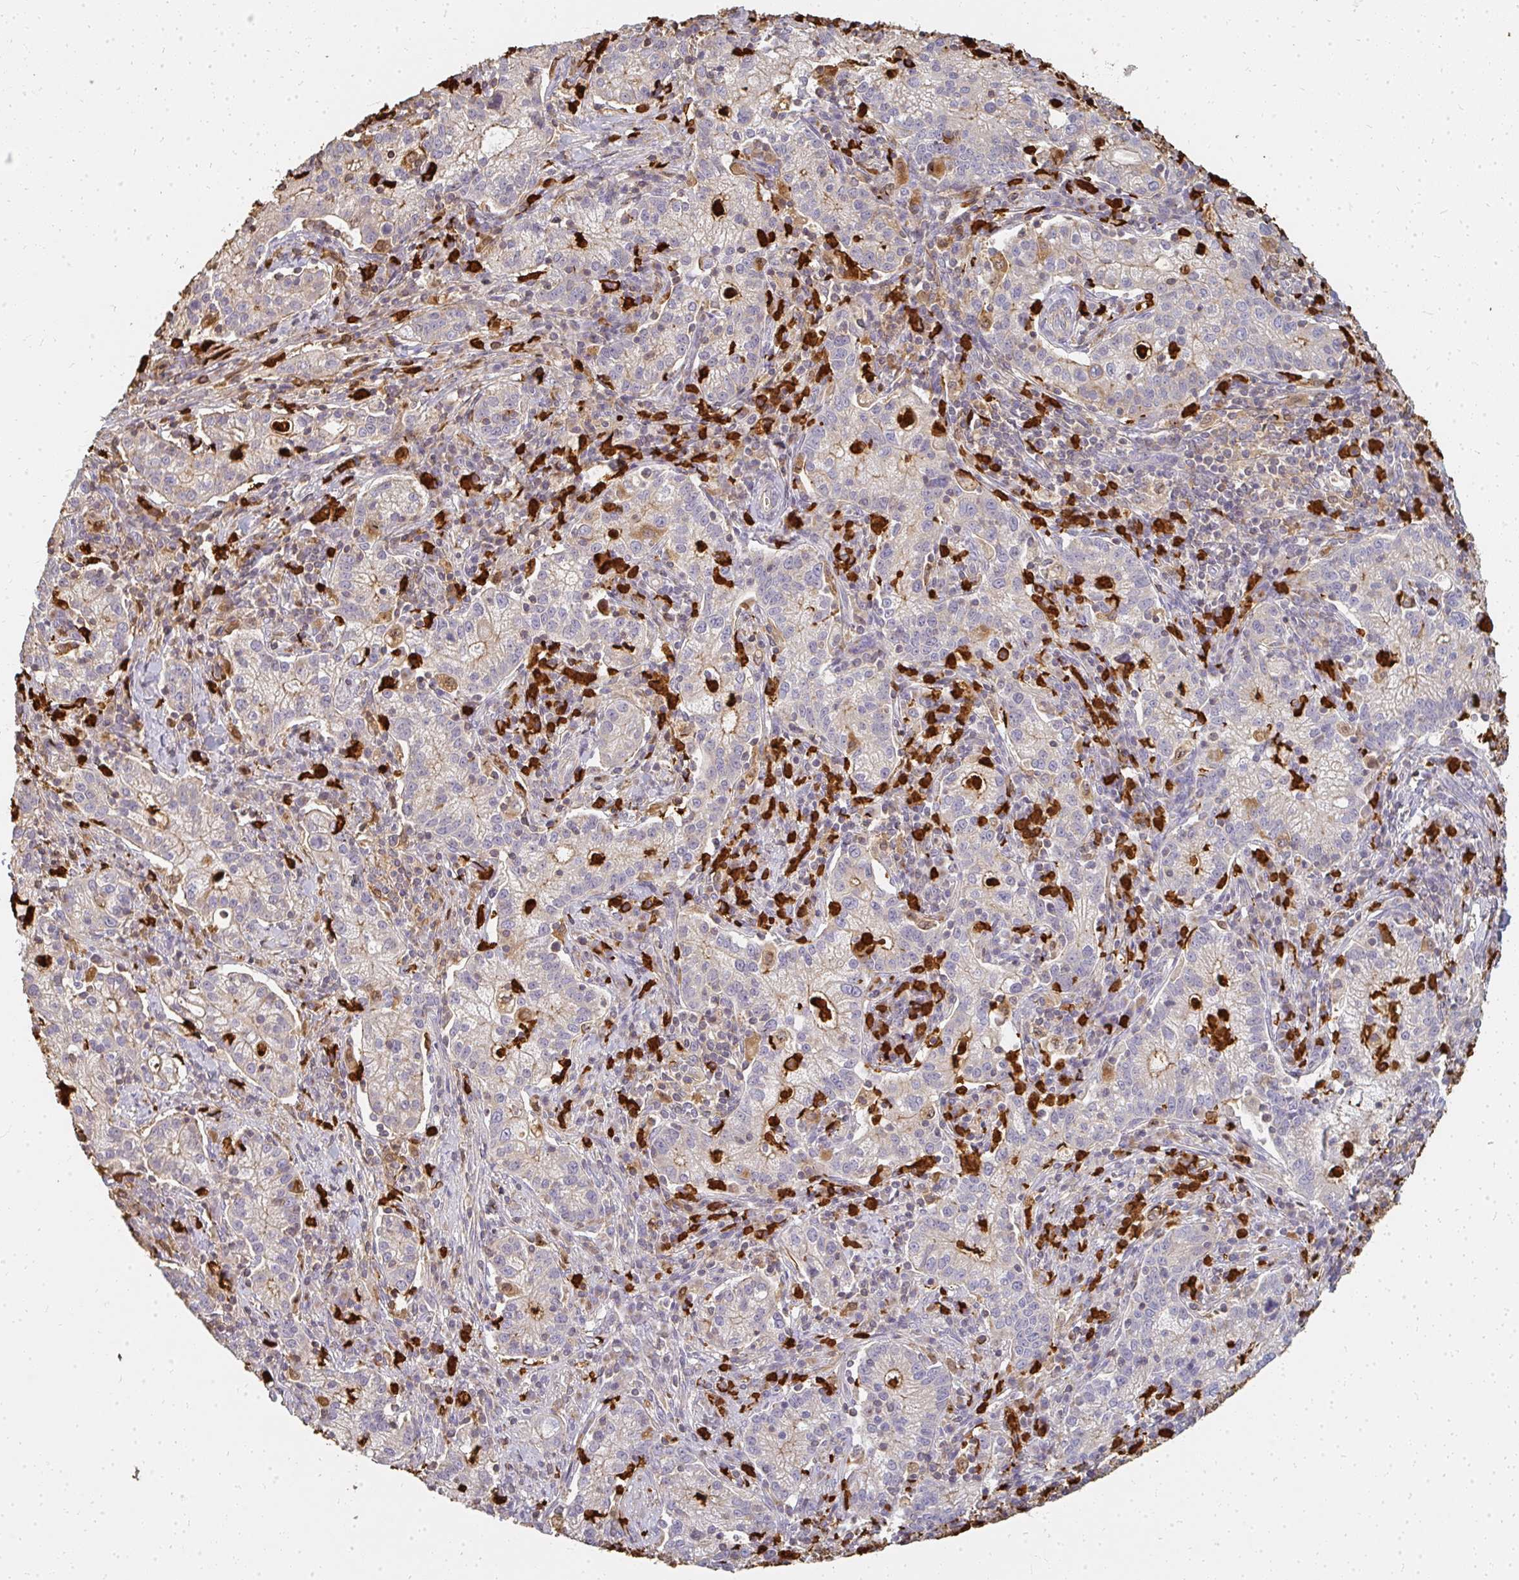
{"staining": {"intensity": "moderate", "quantity": "25%-75%", "location": "cytoplasmic/membranous"}, "tissue": "cervical cancer", "cell_type": "Tumor cells", "image_type": "cancer", "snomed": [{"axis": "morphology", "description": "Normal tissue, NOS"}, {"axis": "morphology", "description": "Adenocarcinoma, NOS"}, {"axis": "topography", "description": "Cervix"}], "caption": "Cervical adenocarcinoma tissue shows moderate cytoplasmic/membranous staining in about 25%-75% of tumor cells", "gene": "CNTRL", "patient": {"sex": "female", "age": 44}}